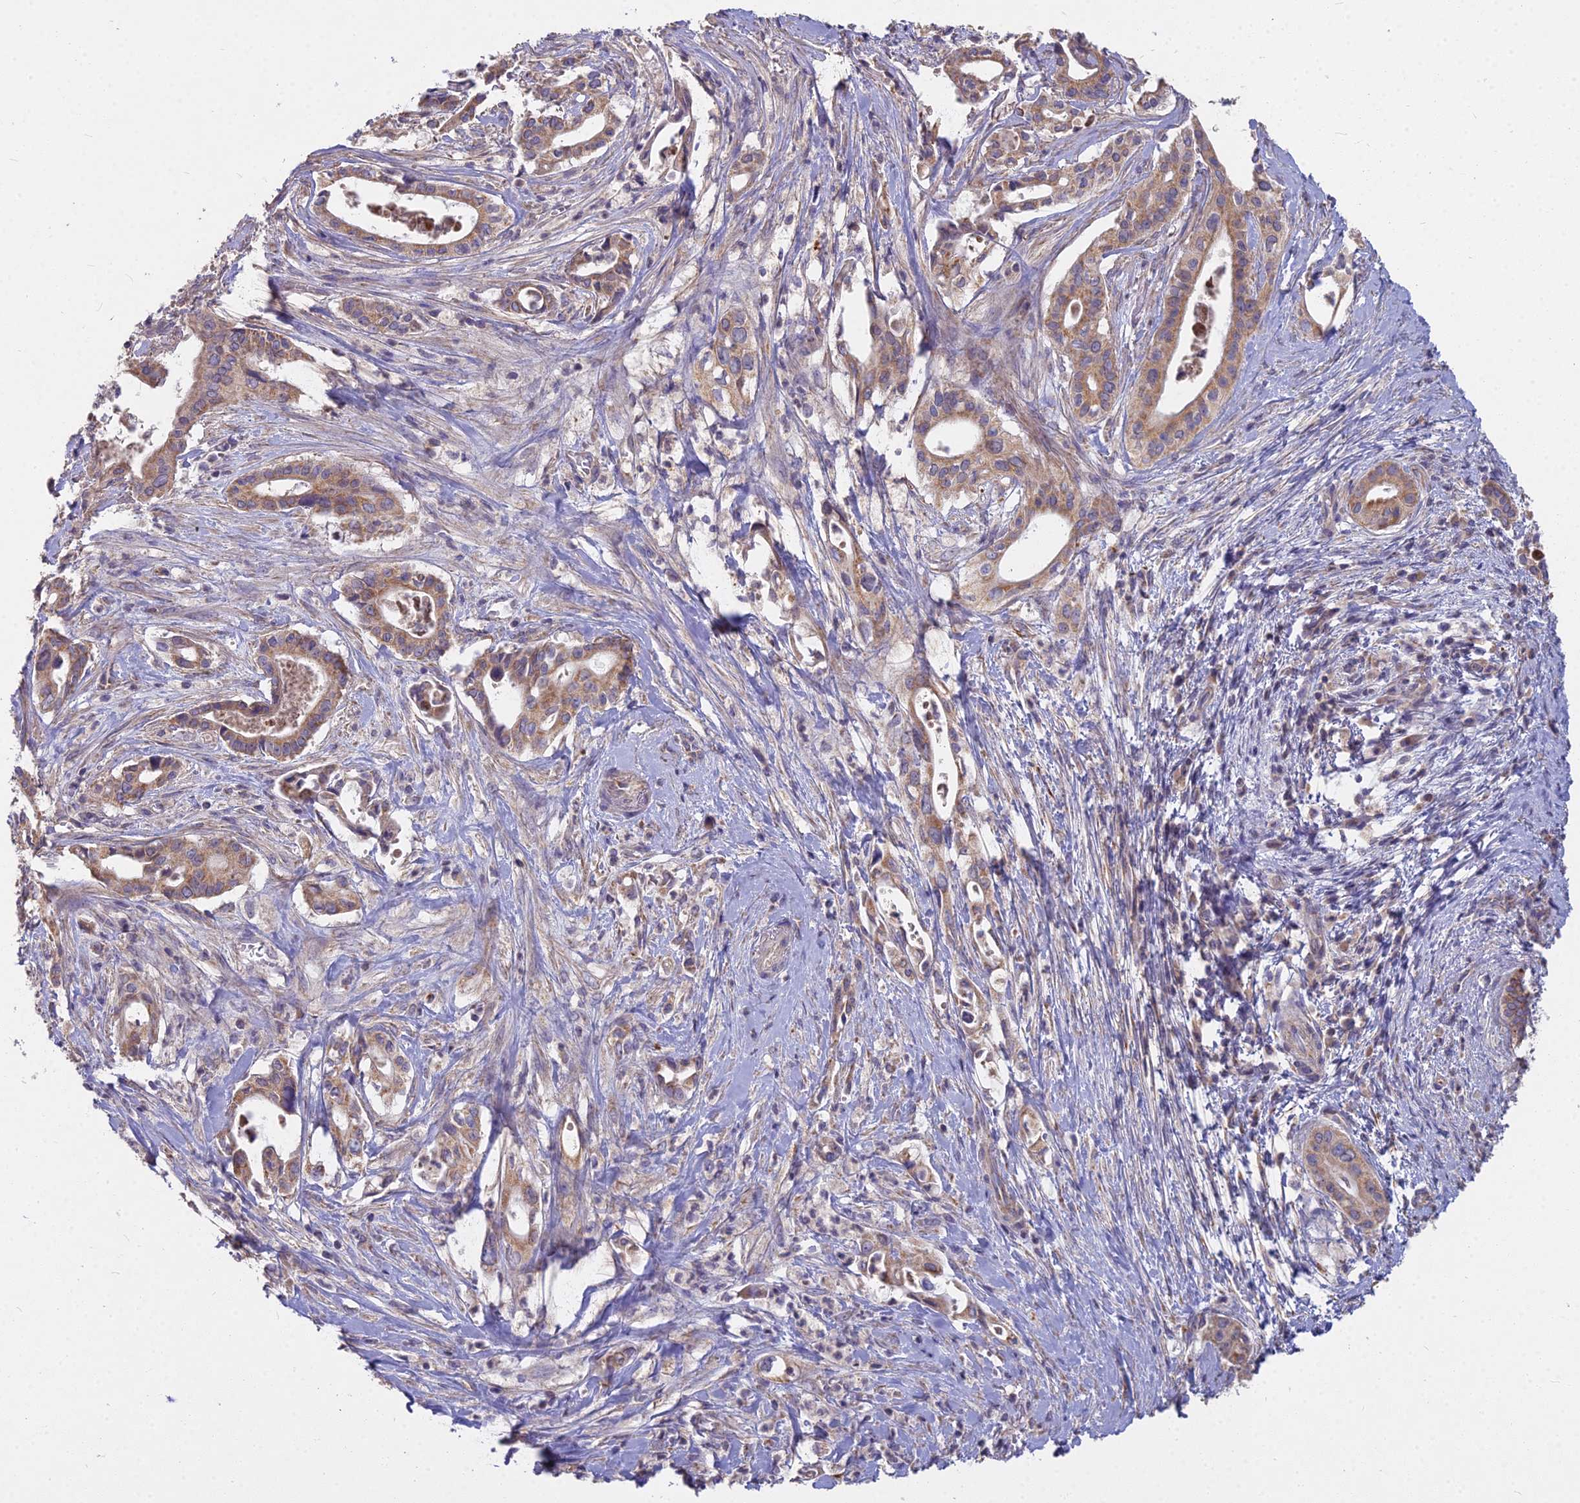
{"staining": {"intensity": "moderate", "quantity": ">75%", "location": "cytoplasmic/membranous"}, "tissue": "pancreatic cancer", "cell_type": "Tumor cells", "image_type": "cancer", "snomed": [{"axis": "morphology", "description": "Adenocarcinoma, NOS"}, {"axis": "topography", "description": "Pancreas"}], "caption": "Immunohistochemical staining of human adenocarcinoma (pancreatic) shows medium levels of moderate cytoplasmic/membranous protein staining in about >75% of tumor cells.", "gene": "MICU2", "patient": {"sex": "female", "age": 77}}